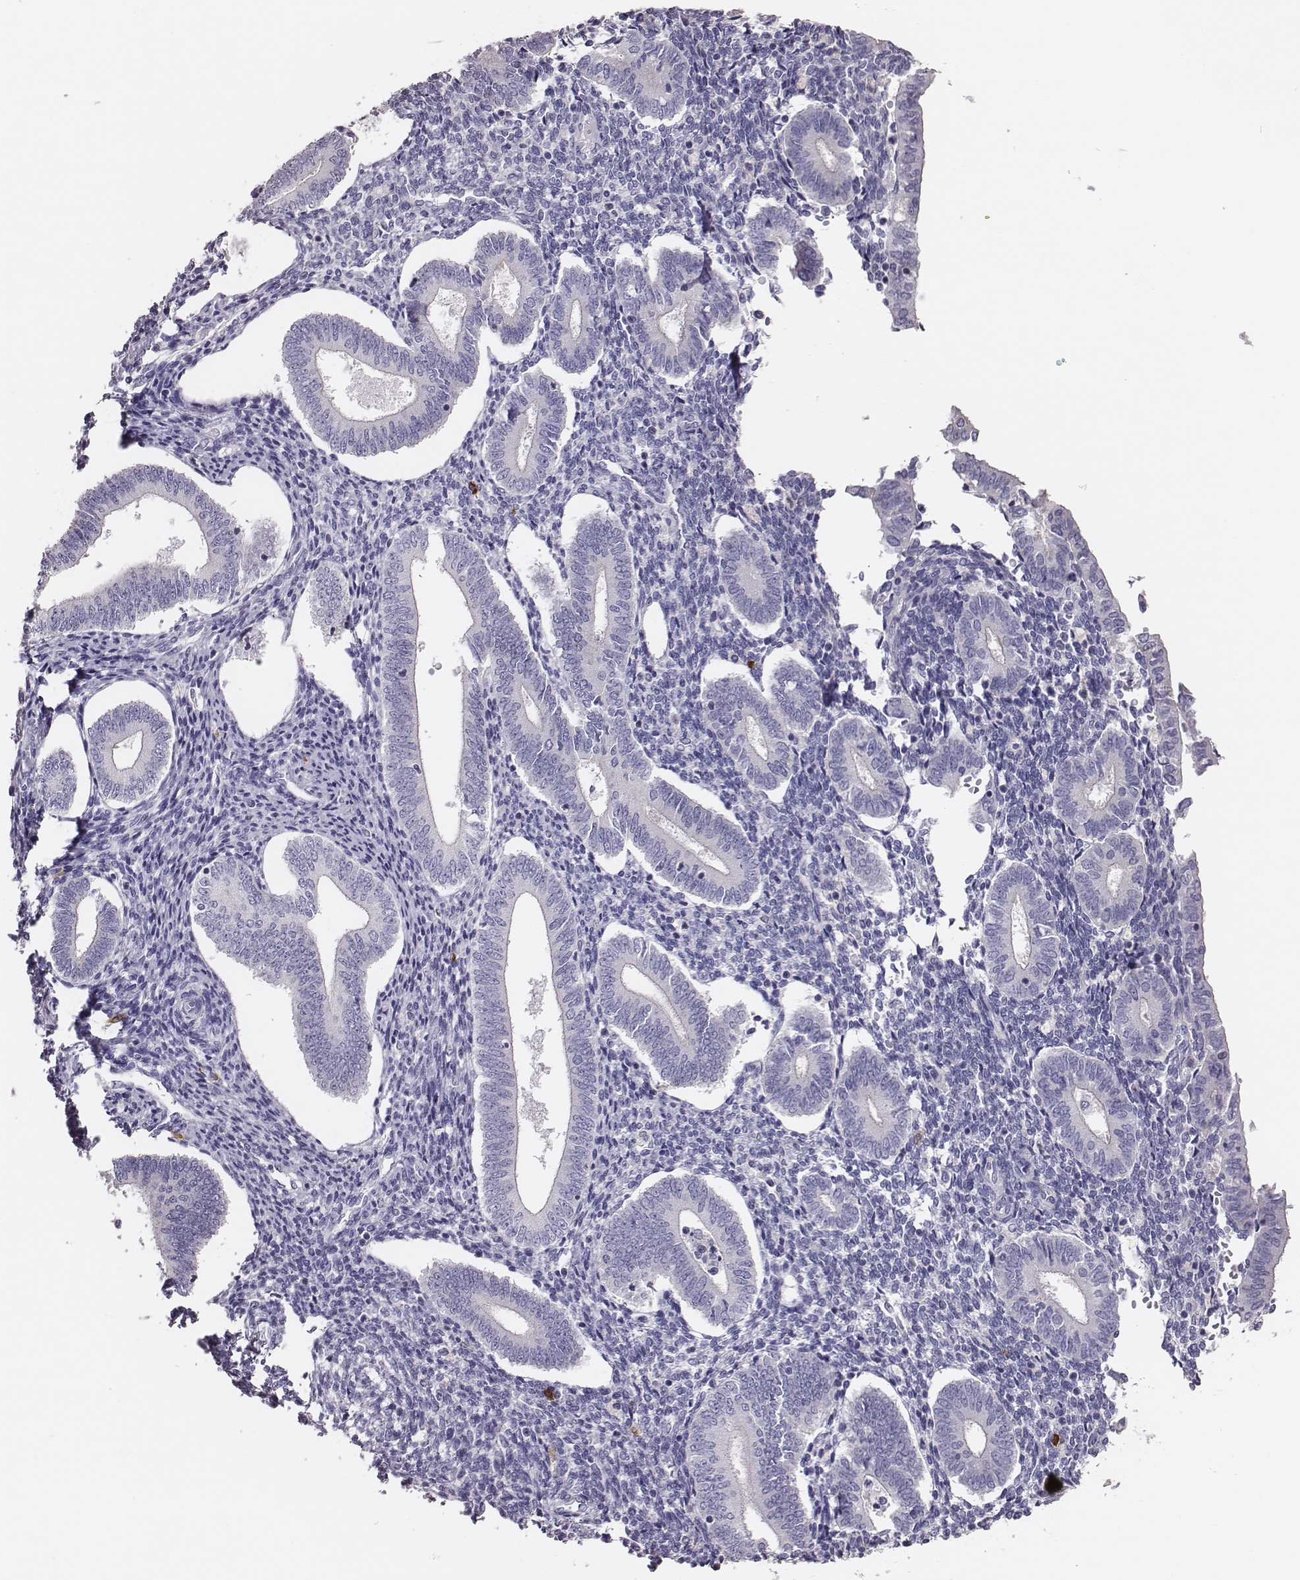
{"staining": {"intensity": "negative", "quantity": "none", "location": "none"}, "tissue": "endometrium", "cell_type": "Cells in endometrial stroma", "image_type": "normal", "snomed": [{"axis": "morphology", "description": "Normal tissue, NOS"}, {"axis": "topography", "description": "Endometrium"}], "caption": "There is no significant staining in cells in endometrial stroma of endometrium. Nuclei are stained in blue.", "gene": "P2RY10", "patient": {"sex": "female", "age": 40}}